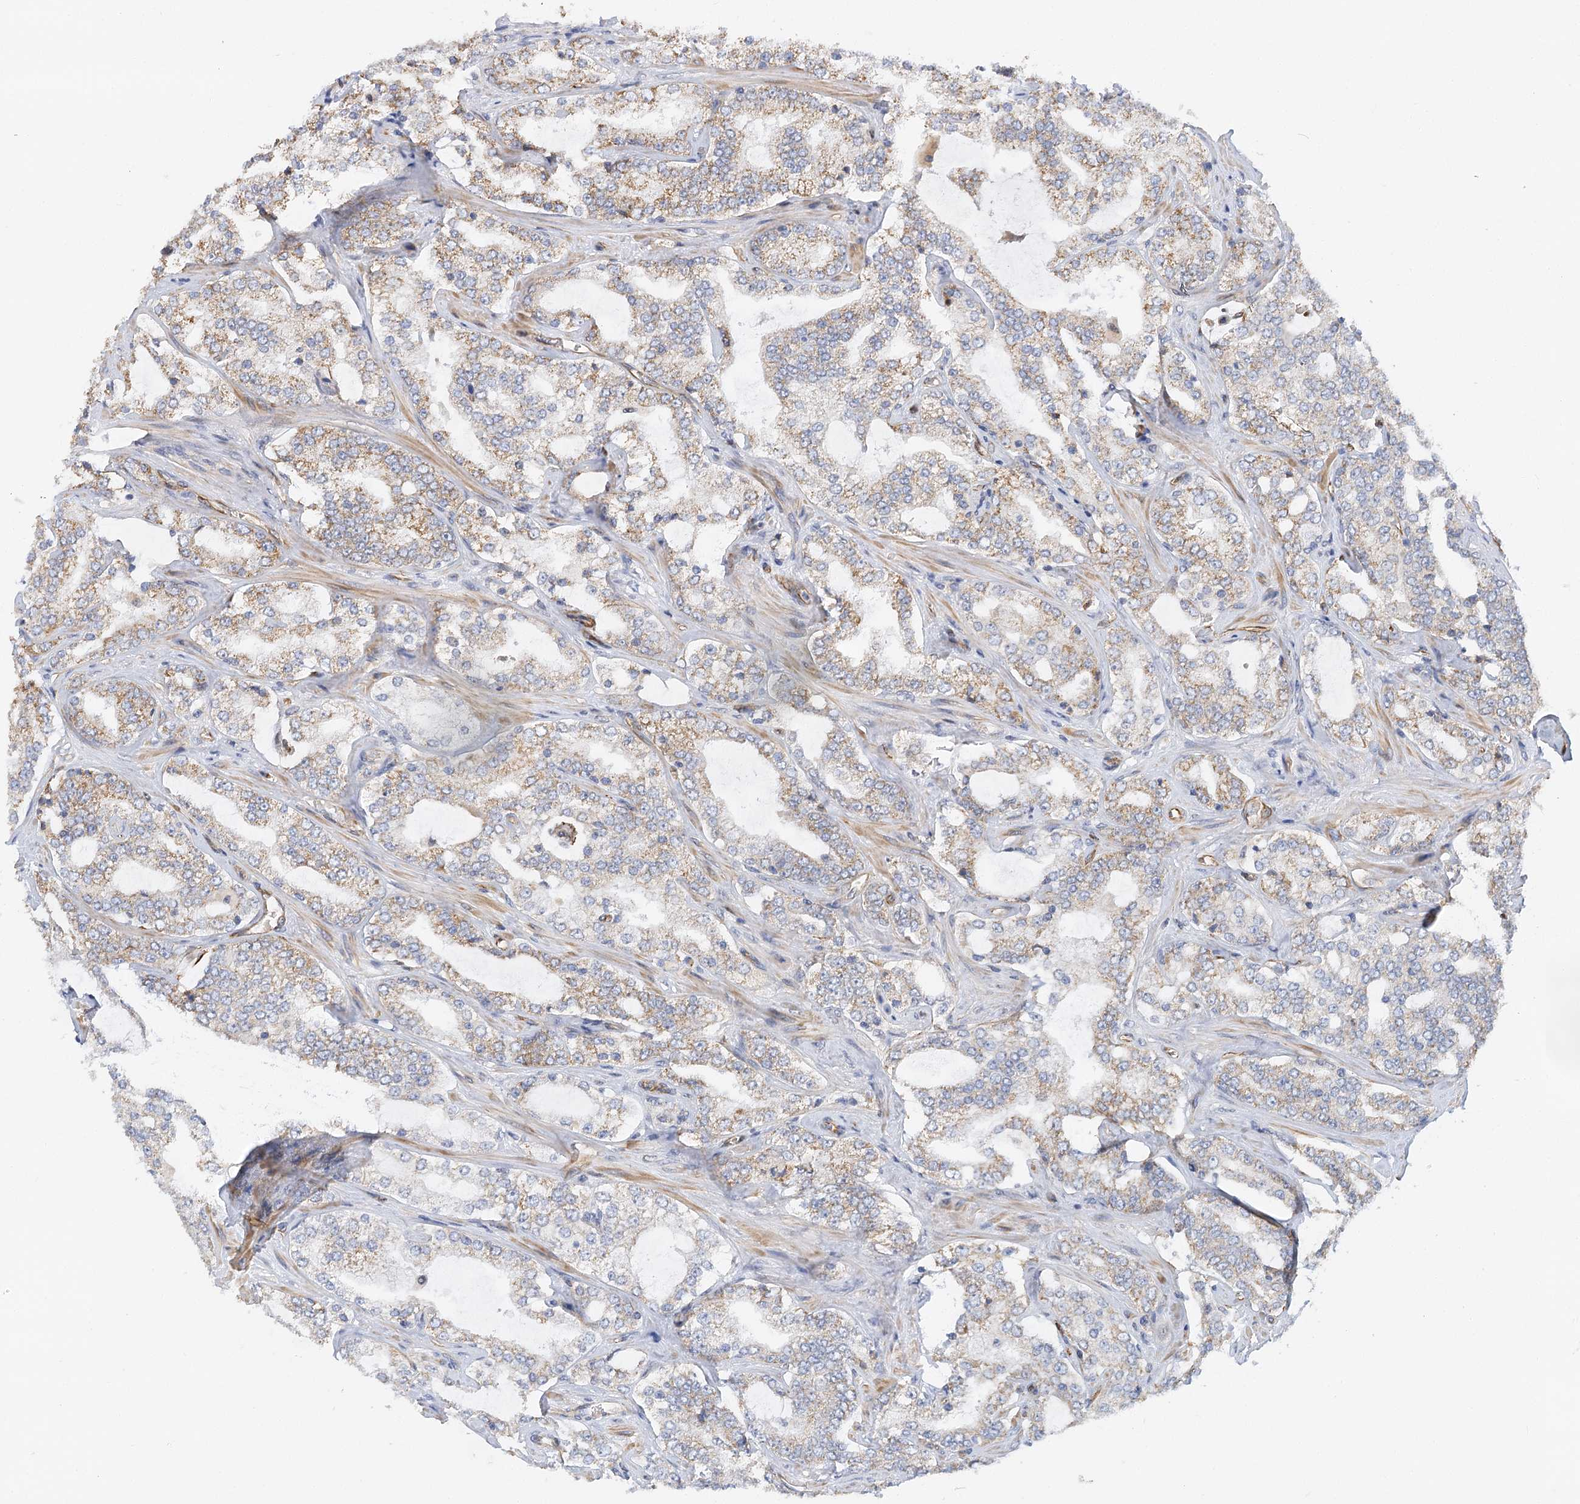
{"staining": {"intensity": "weak", "quantity": ">75%", "location": "cytoplasmic/membranous"}, "tissue": "prostate cancer", "cell_type": "Tumor cells", "image_type": "cancer", "snomed": [{"axis": "morphology", "description": "Adenocarcinoma, High grade"}, {"axis": "topography", "description": "Prostate"}], "caption": "High-grade adenocarcinoma (prostate) stained for a protein (brown) demonstrates weak cytoplasmic/membranous positive expression in approximately >75% of tumor cells.", "gene": "NELL2", "patient": {"sex": "male", "age": 64}}